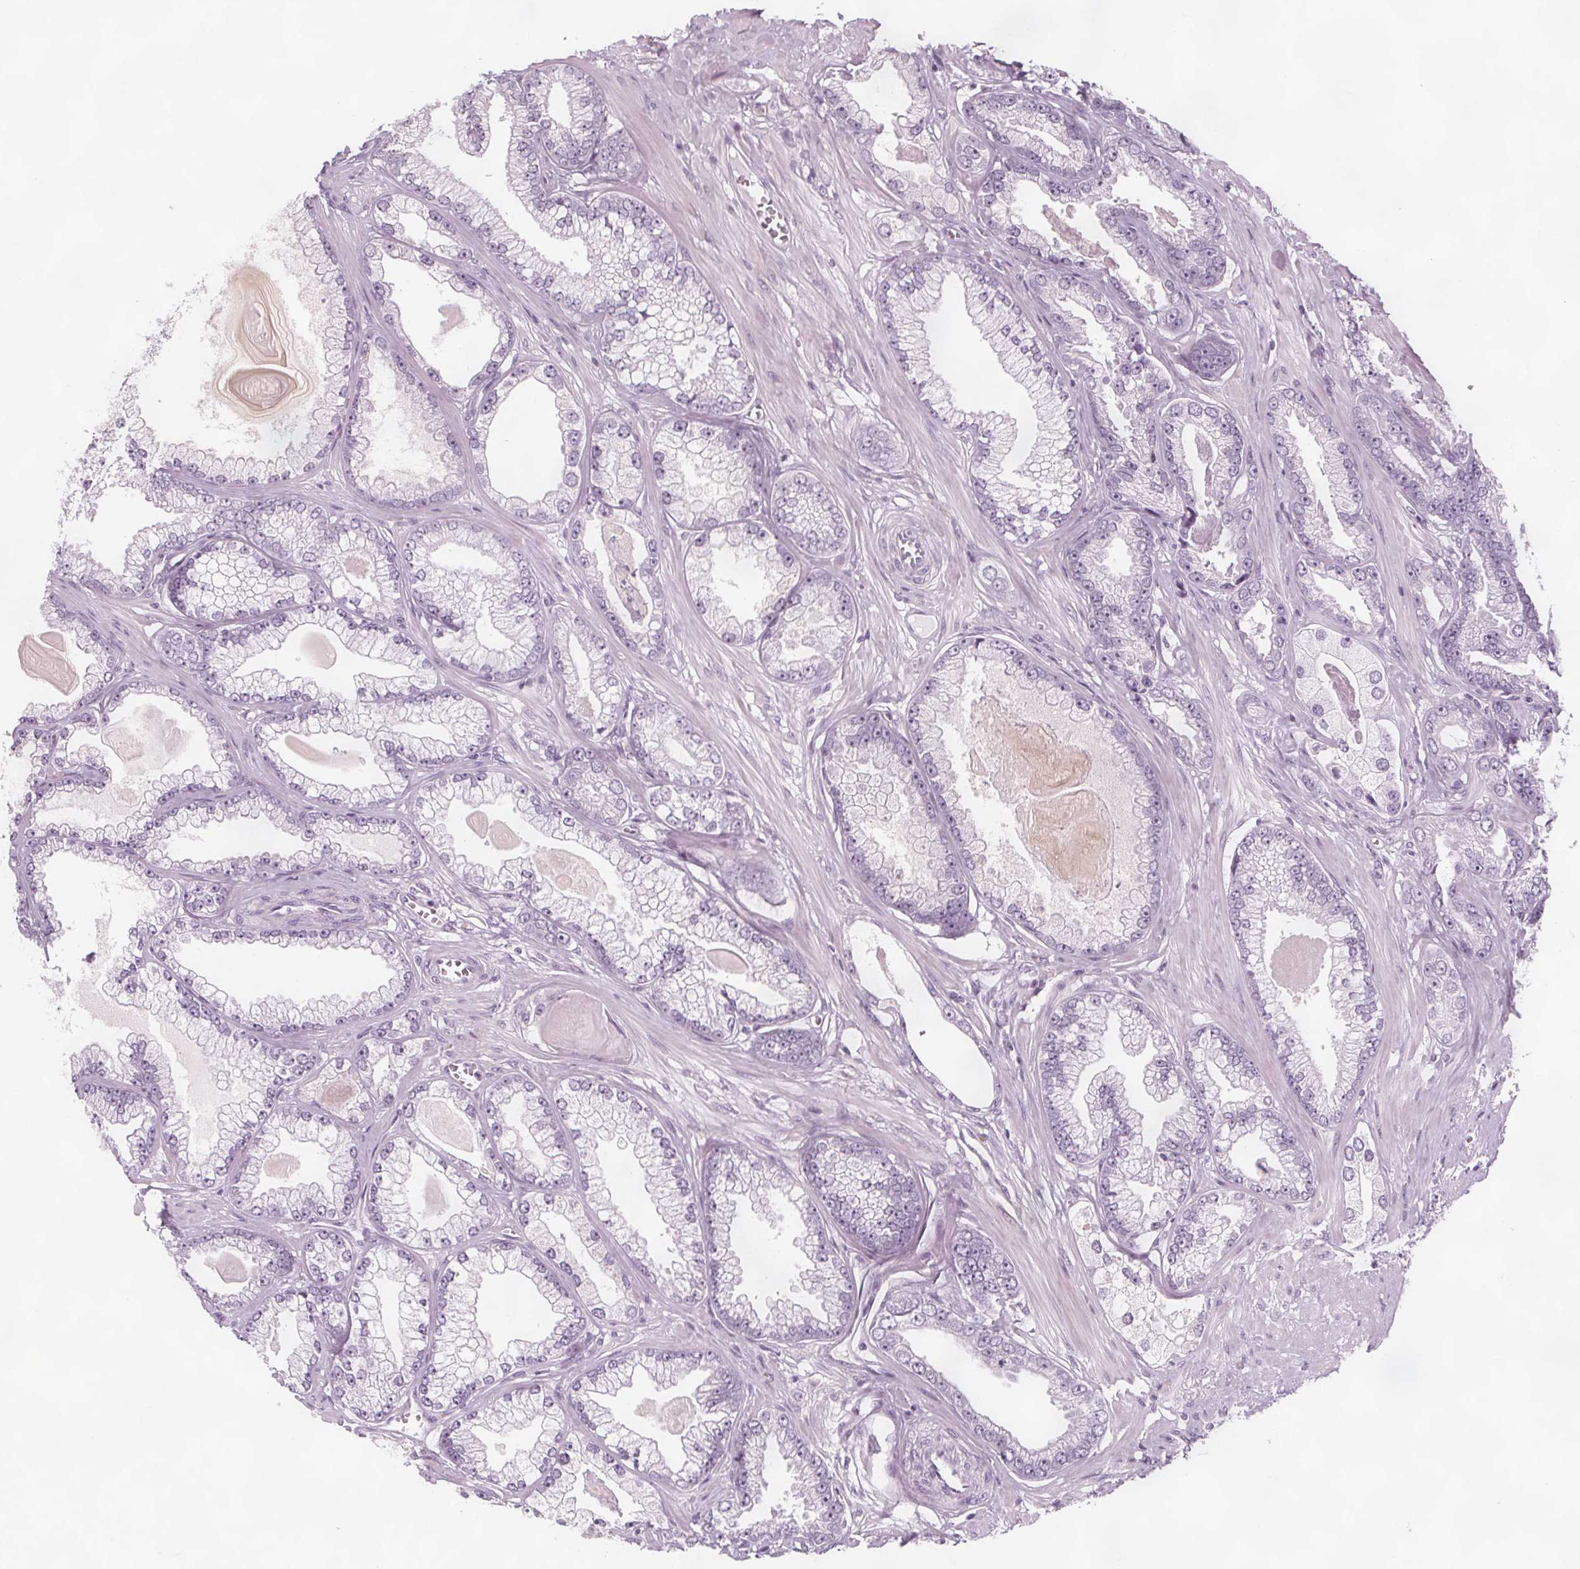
{"staining": {"intensity": "negative", "quantity": "none", "location": "none"}, "tissue": "prostate cancer", "cell_type": "Tumor cells", "image_type": "cancer", "snomed": [{"axis": "morphology", "description": "Adenocarcinoma, Low grade"}, {"axis": "topography", "description": "Prostate"}], "caption": "Tumor cells show no significant staining in prostate cancer (low-grade adenocarcinoma).", "gene": "C1orf167", "patient": {"sex": "male", "age": 64}}